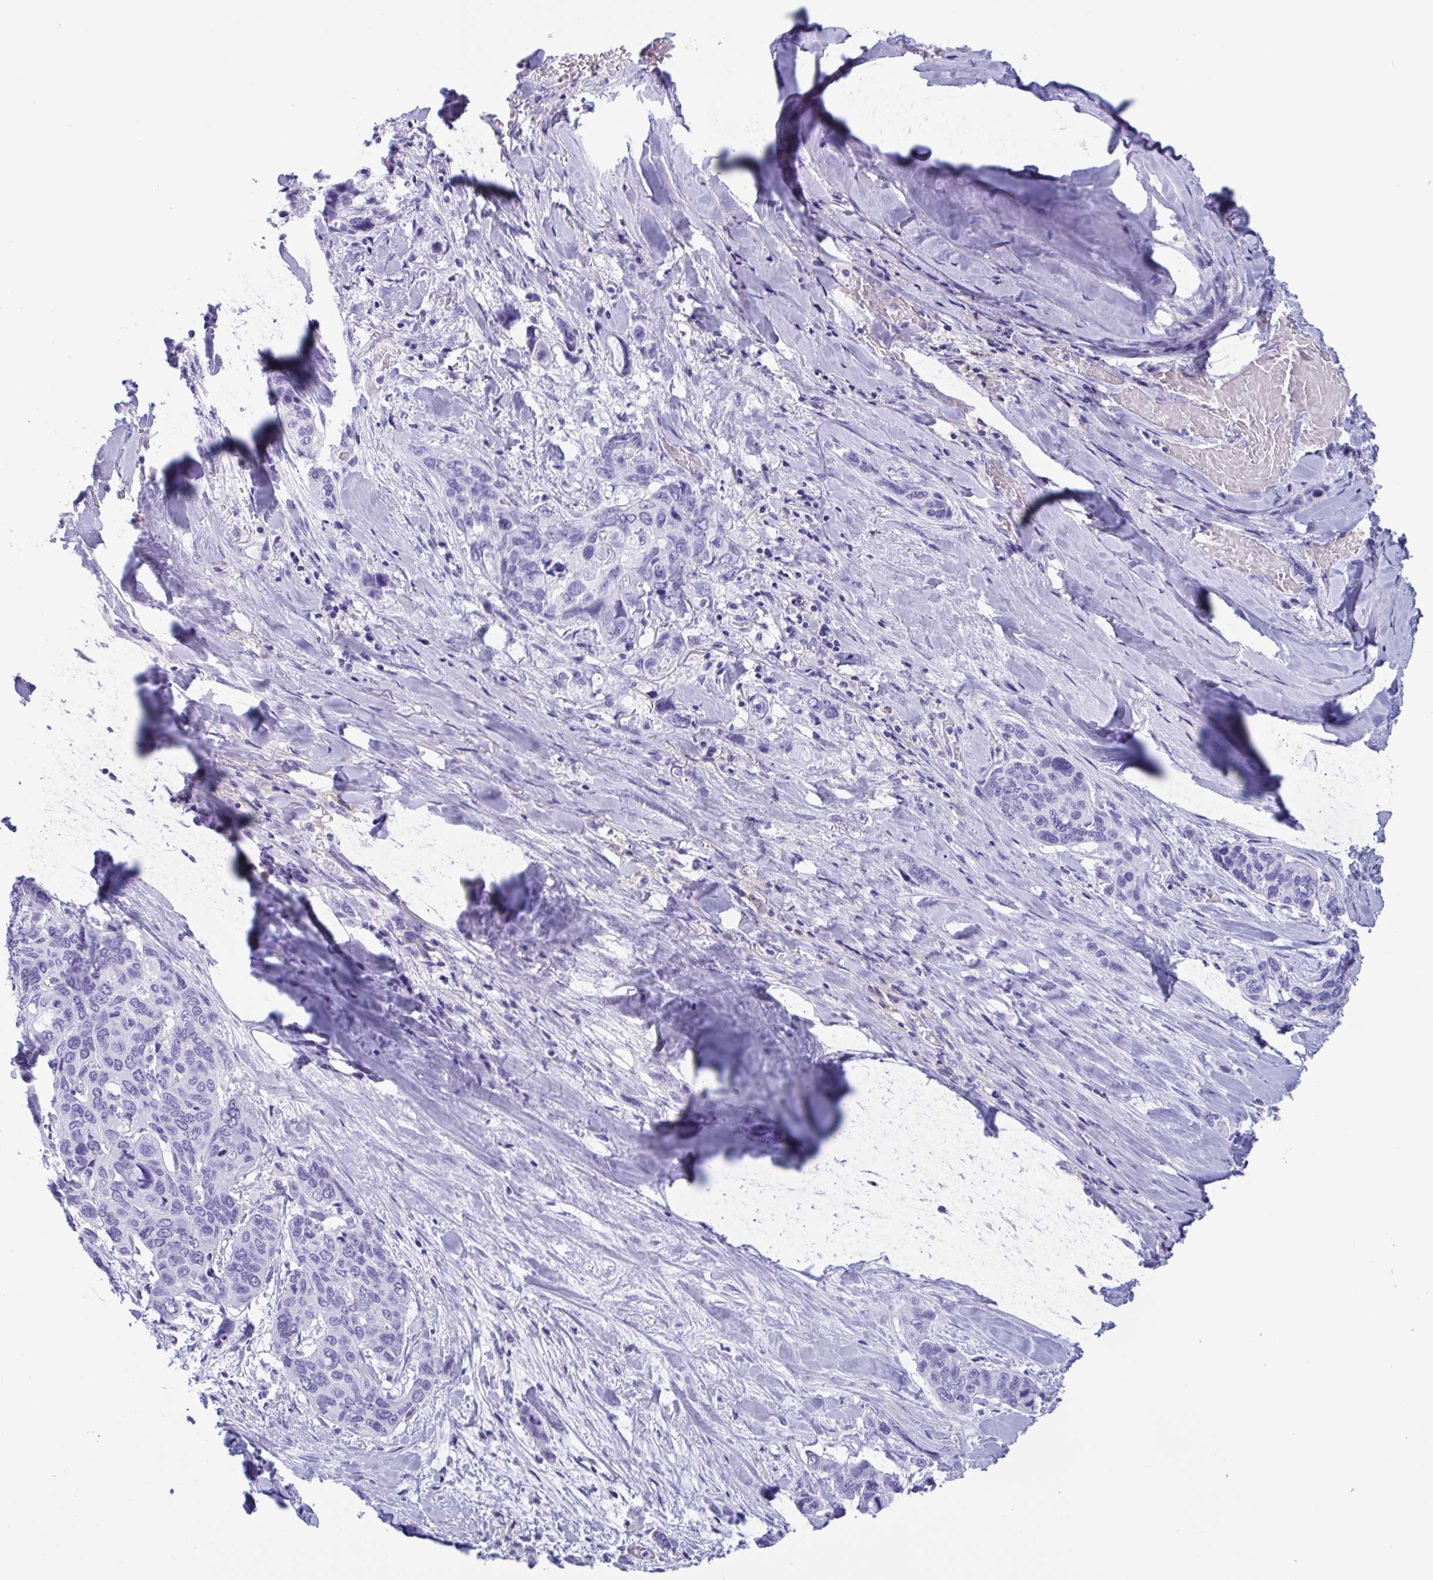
{"staining": {"intensity": "negative", "quantity": "none", "location": "none"}, "tissue": "lung cancer", "cell_type": "Tumor cells", "image_type": "cancer", "snomed": [{"axis": "morphology", "description": "Squamous cell carcinoma, NOS"}, {"axis": "morphology", "description": "Squamous cell carcinoma, metastatic, NOS"}, {"axis": "topography", "description": "Lymph node"}, {"axis": "topography", "description": "Lung"}], "caption": "Human metastatic squamous cell carcinoma (lung) stained for a protein using immunohistochemistry (IHC) displays no positivity in tumor cells.", "gene": "ZNF850", "patient": {"sex": "male", "age": 41}}